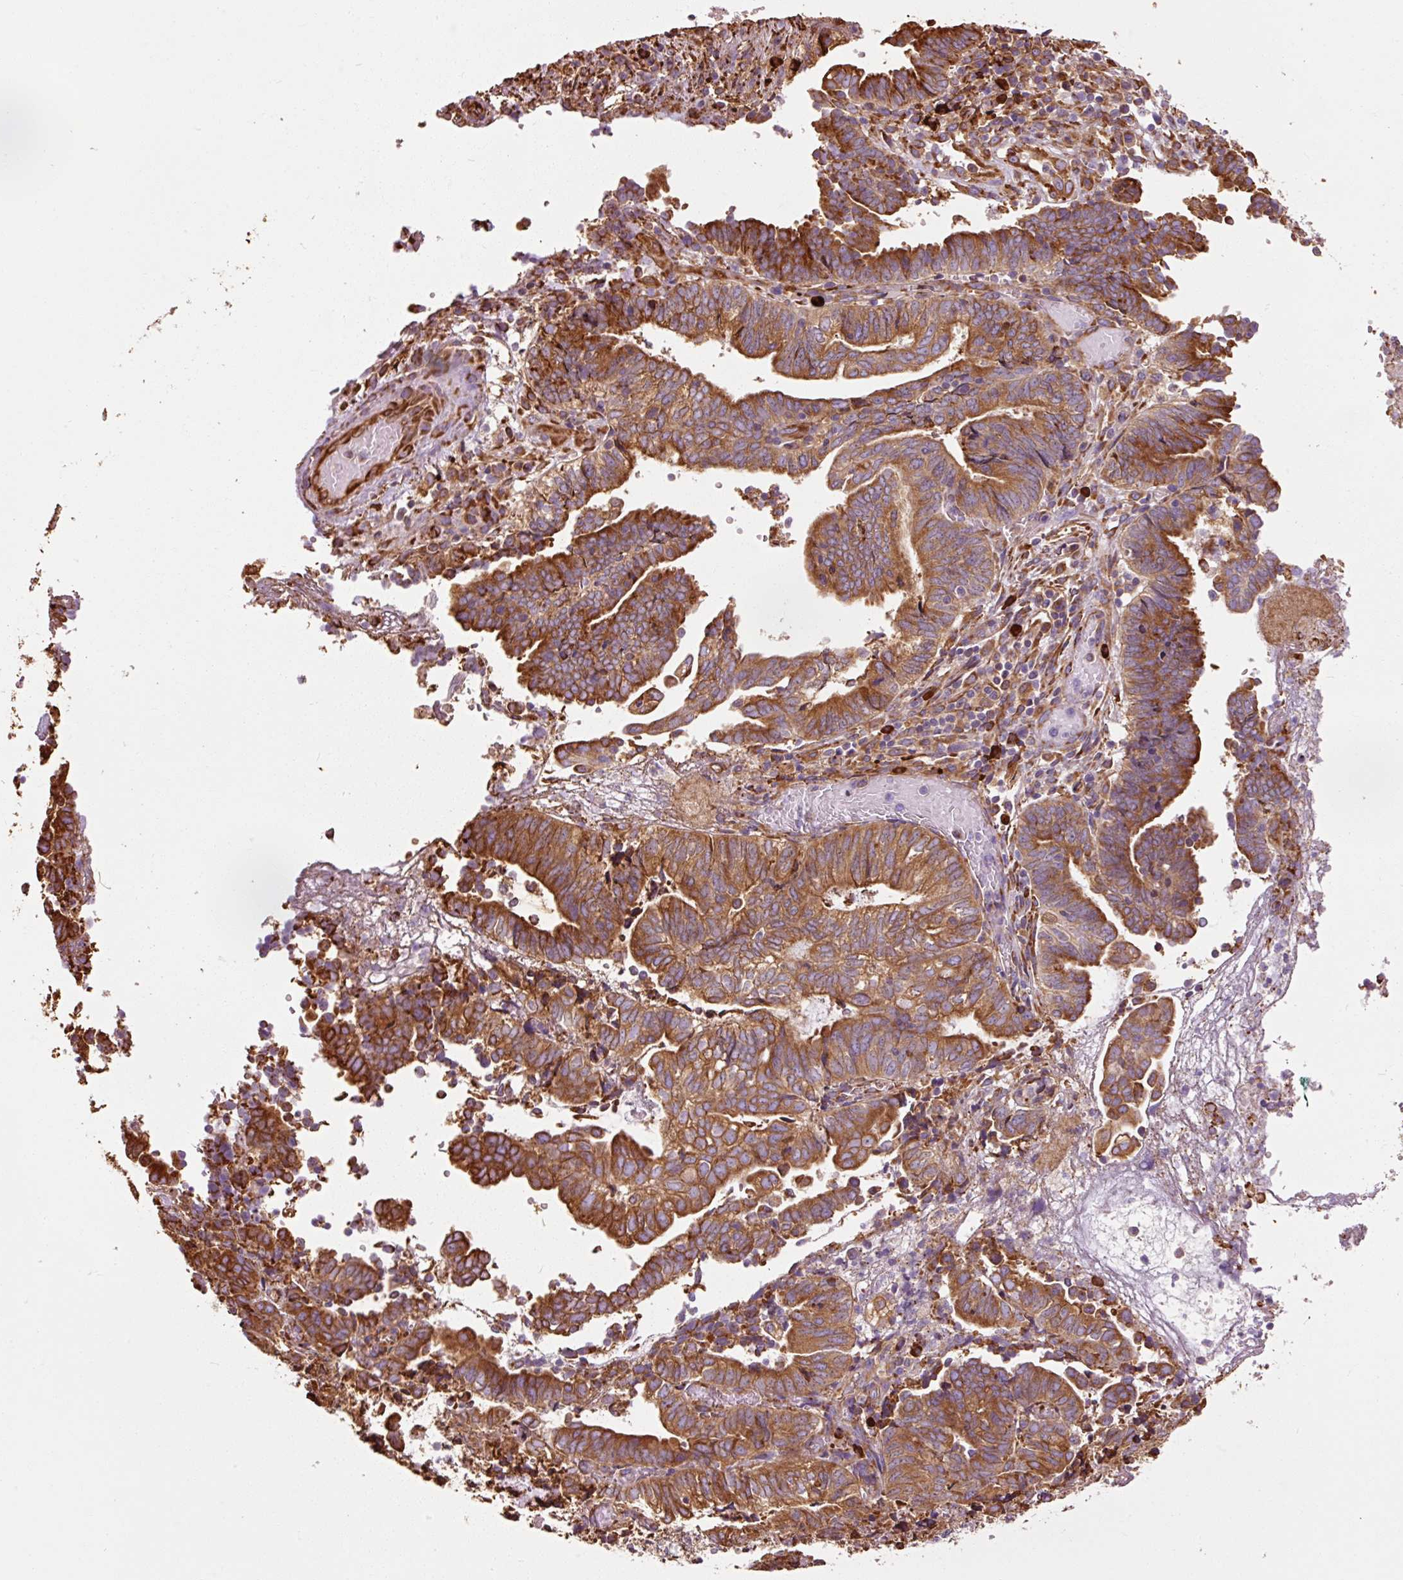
{"staining": {"intensity": "strong", "quantity": ">75%", "location": "cytoplasmic/membranous"}, "tissue": "endometrial cancer", "cell_type": "Tumor cells", "image_type": "cancer", "snomed": [{"axis": "morphology", "description": "Adenocarcinoma, NOS"}, {"axis": "topography", "description": "Uterus"}, {"axis": "topography", "description": "Endometrium"}], "caption": "Endometrial adenocarcinoma was stained to show a protein in brown. There is high levels of strong cytoplasmic/membranous expression in approximately >75% of tumor cells. (Stains: DAB (3,3'-diaminobenzidine) in brown, nuclei in blue, Microscopy: brightfield microscopy at high magnification).", "gene": "KLC1", "patient": {"sex": "female", "age": 70}}